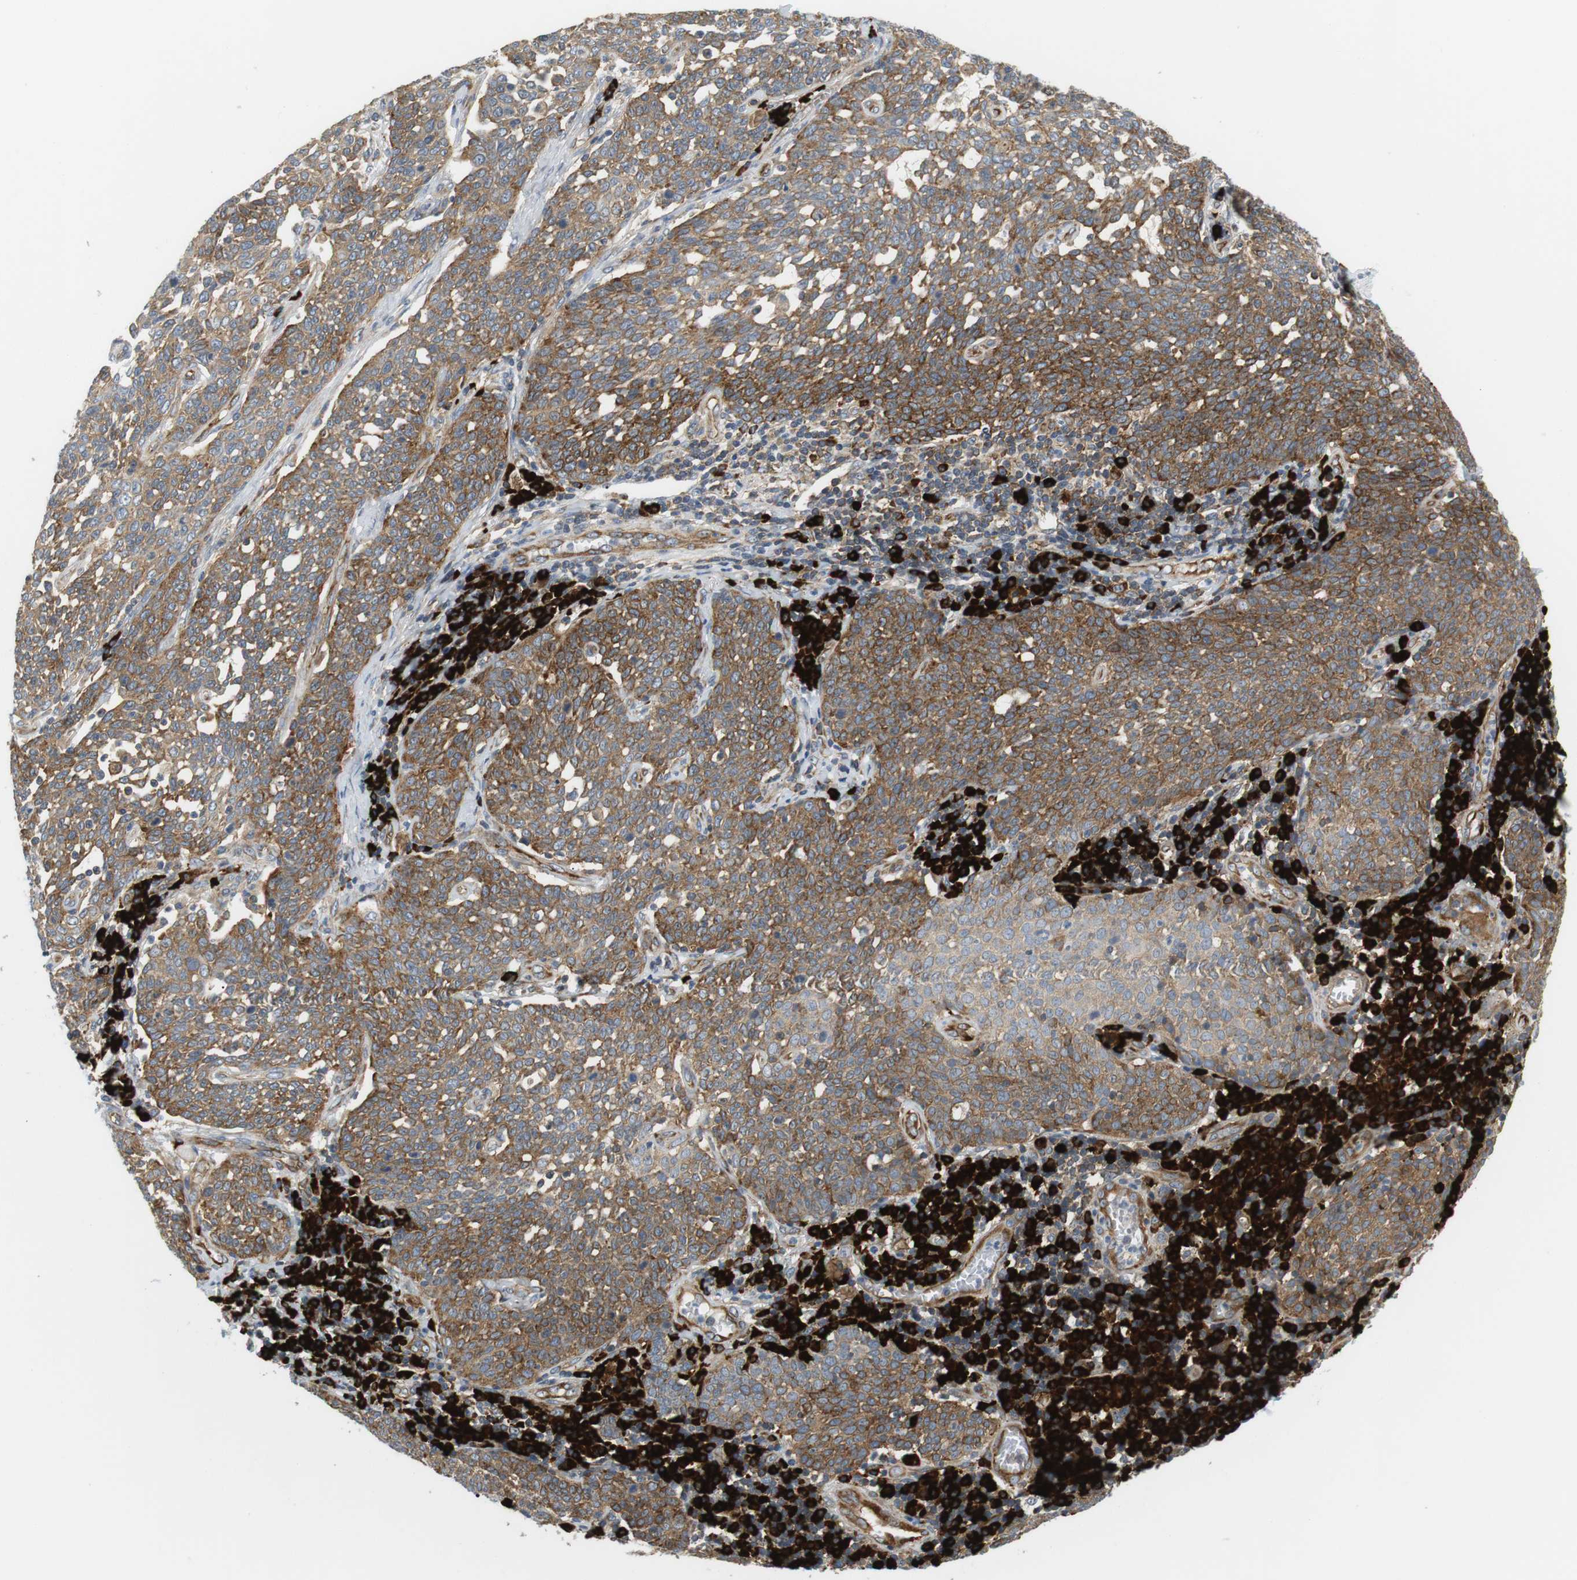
{"staining": {"intensity": "moderate", "quantity": ">75%", "location": "cytoplasmic/membranous"}, "tissue": "cervical cancer", "cell_type": "Tumor cells", "image_type": "cancer", "snomed": [{"axis": "morphology", "description": "Squamous cell carcinoma, NOS"}, {"axis": "topography", "description": "Cervix"}], "caption": "Protein analysis of squamous cell carcinoma (cervical) tissue shows moderate cytoplasmic/membranous expression in approximately >75% of tumor cells. The staining was performed using DAB, with brown indicating positive protein expression. Nuclei are stained blue with hematoxylin.", "gene": "TMEM200A", "patient": {"sex": "female", "age": 34}}